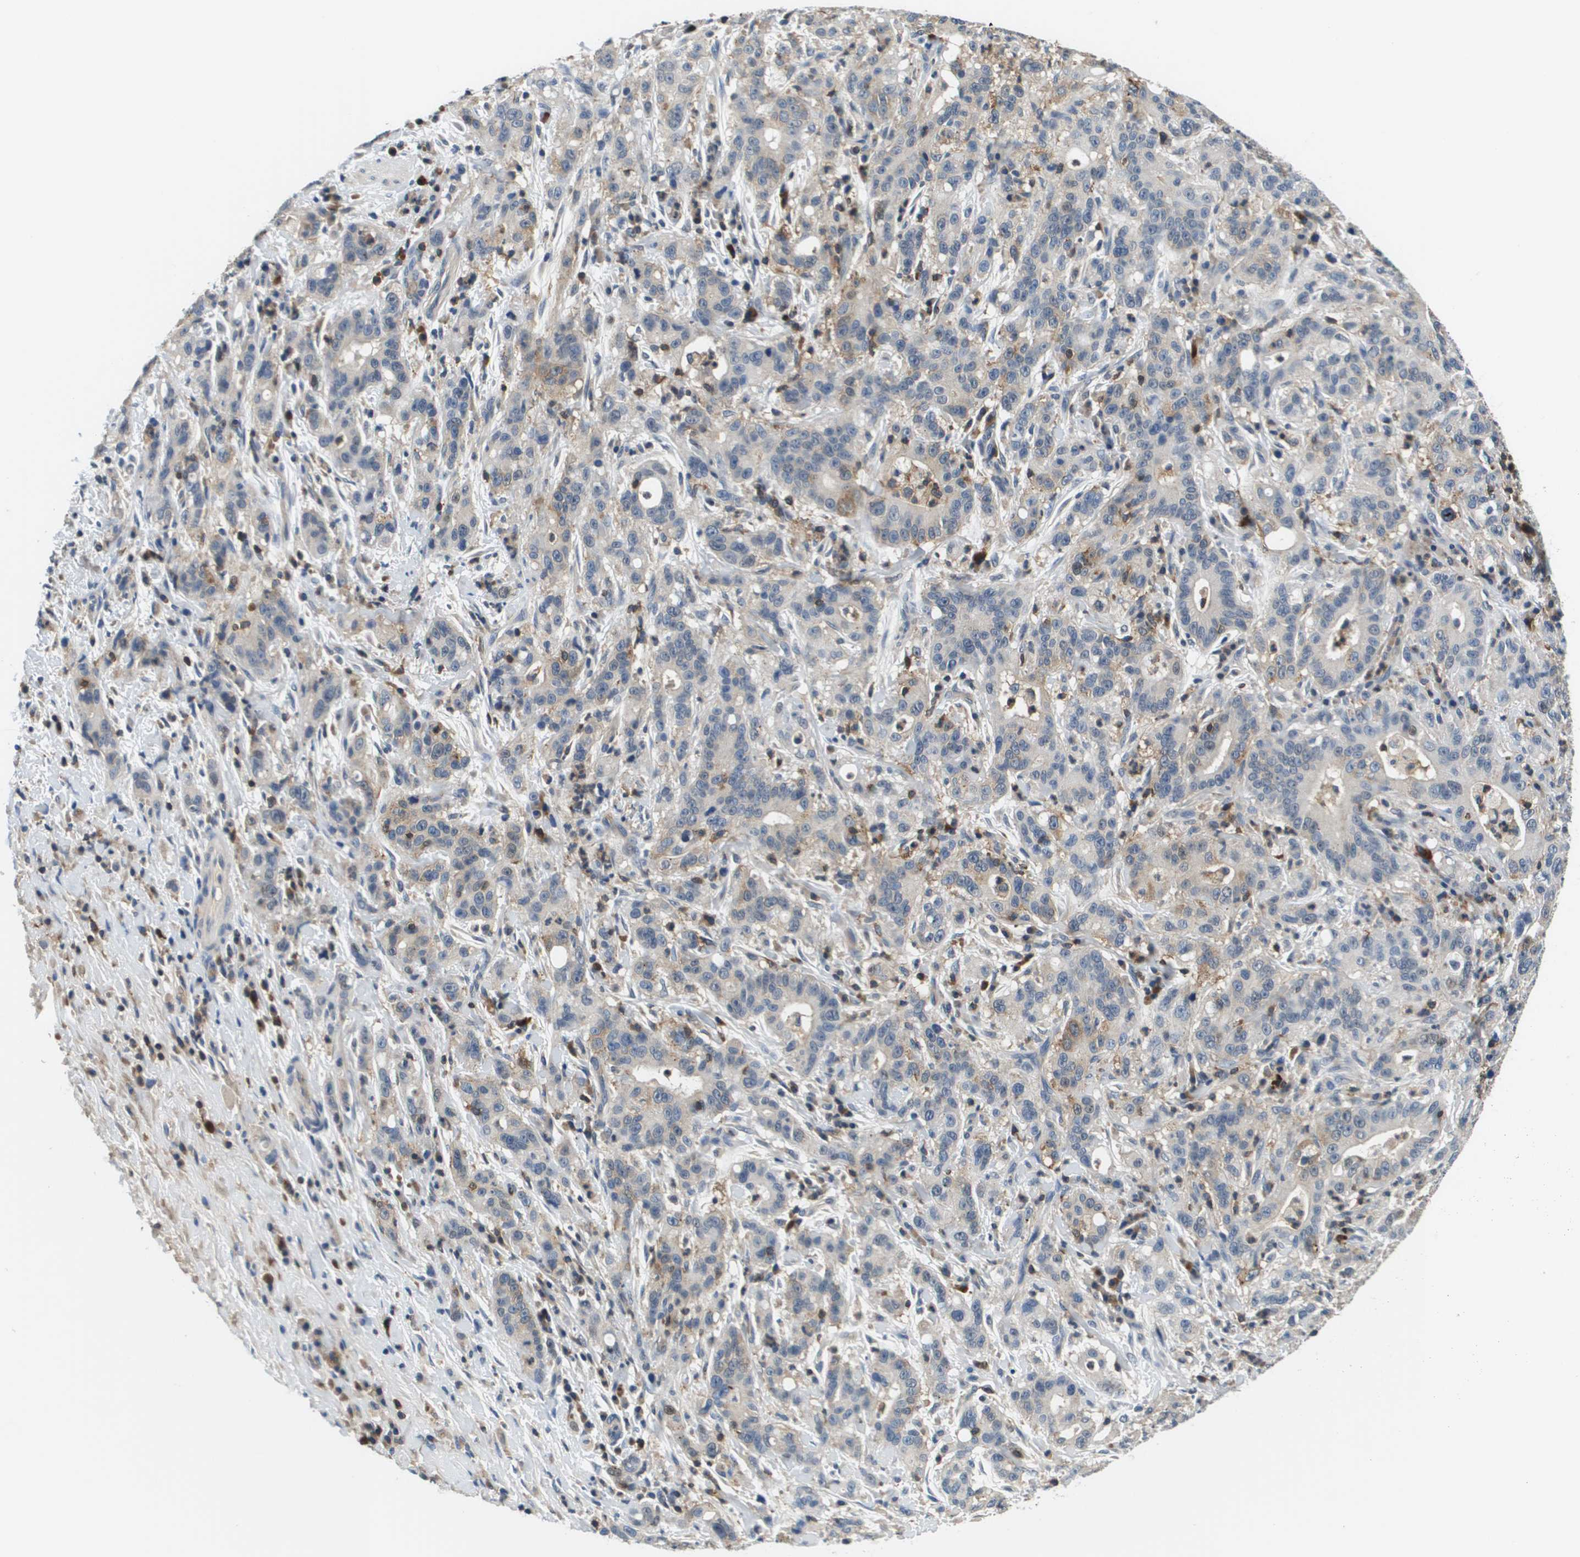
{"staining": {"intensity": "weak", "quantity": "25%-75%", "location": "cytoplasmic/membranous"}, "tissue": "liver cancer", "cell_type": "Tumor cells", "image_type": "cancer", "snomed": [{"axis": "morphology", "description": "Cholangiocarcinoma"}, {"axis": "topography", "description": "Liver"}], "caption": "Protein expression analysis of human cholangiocarcinoma (liver) reveals weak cytoplasmic/membranous positivity in approximately 25%-75% of tumor cells. (brown staining indicates protein expression, while blue staining denotes nuclei).", "gene": "KCNQ5", "patient": {"sex": "female", "age": 38}}